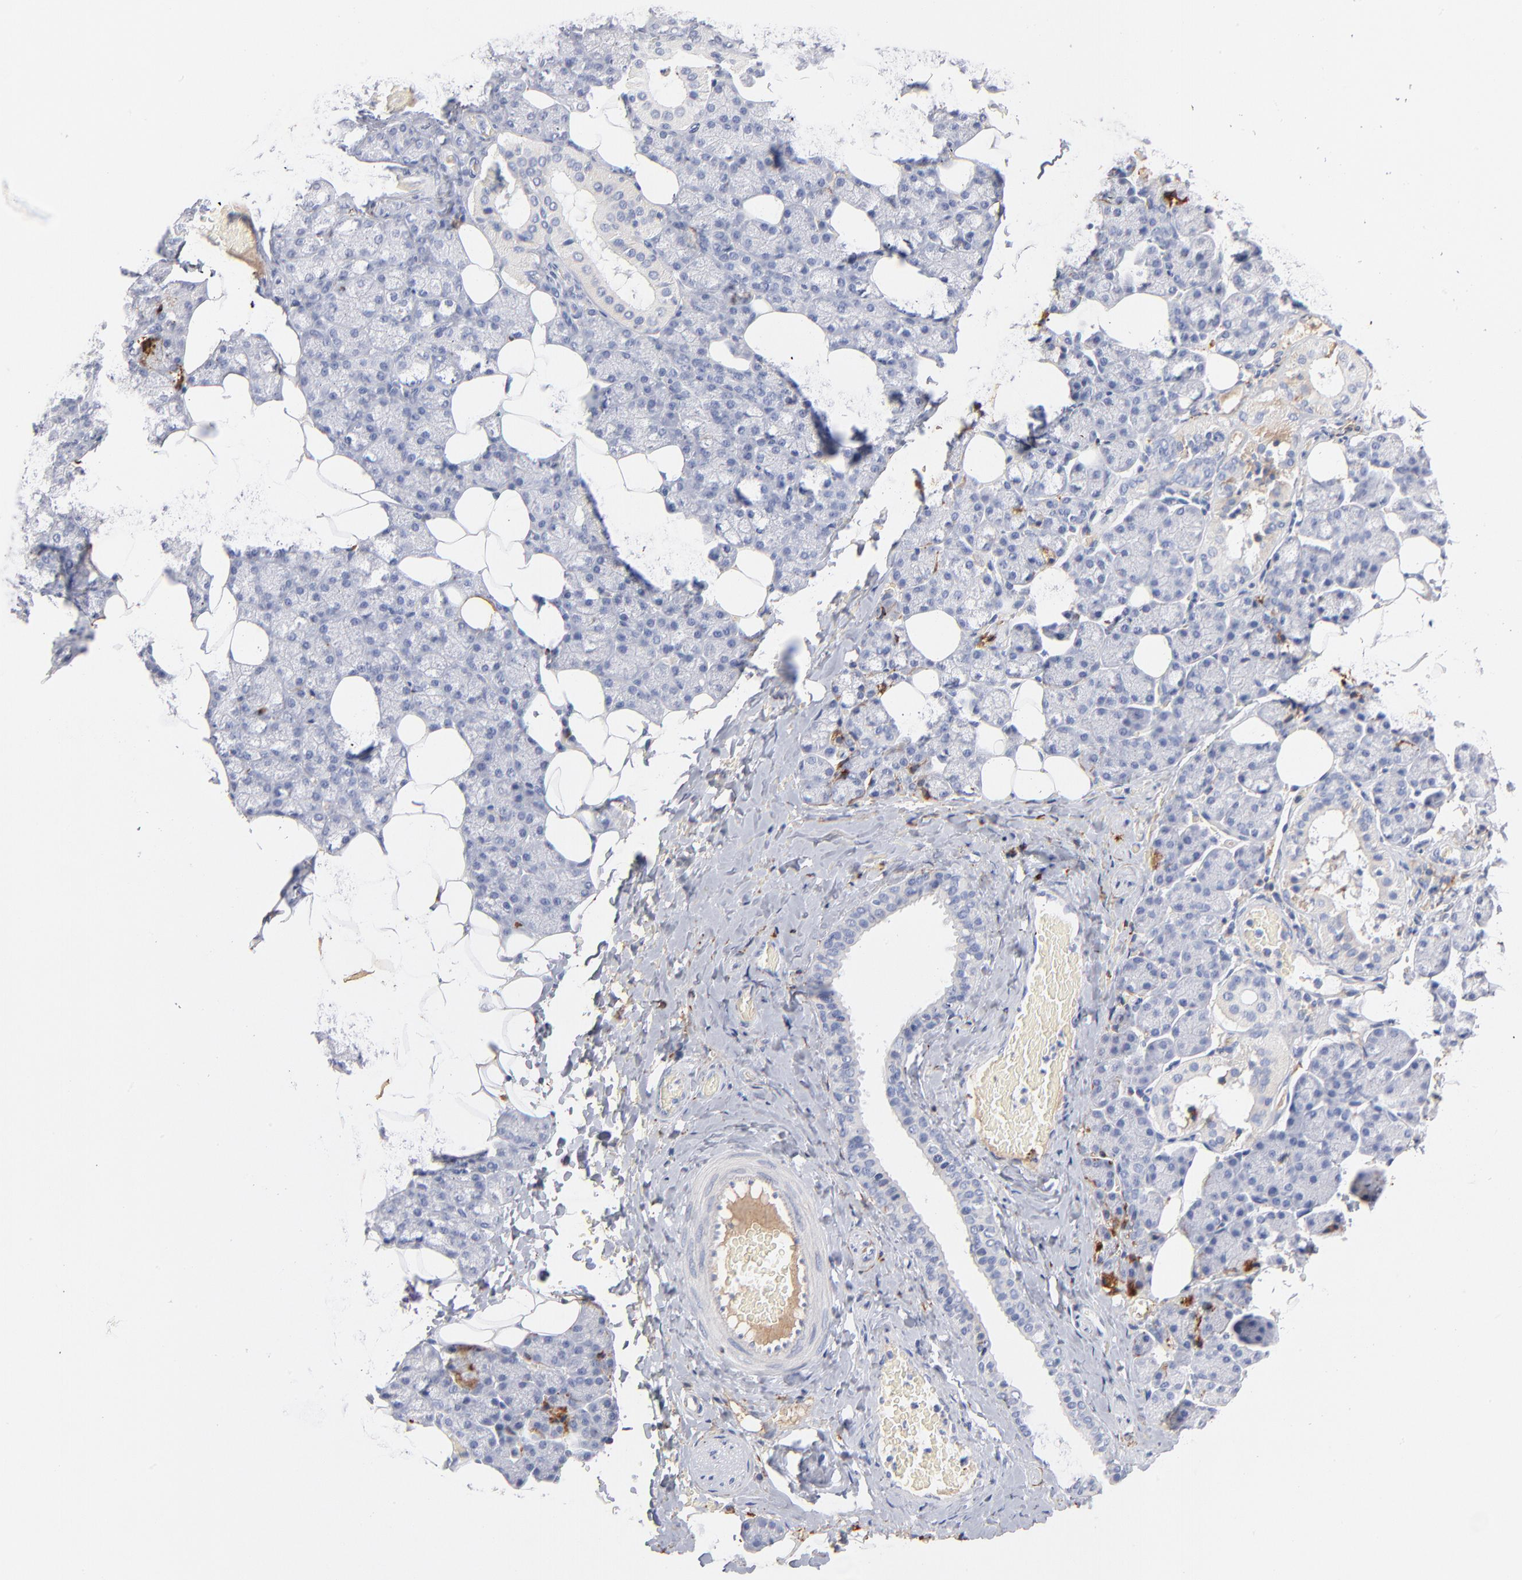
{"staining": {"intensity": "negative", "quantity": "none", "location": "none"}, "tissue": "salivary gland", "cell_type": "Glandular cells", "image_type": "normal", "snomed": [{"axis": "morphology", "description": "Normal tissue, NOS"}, {"axis": "topography", "description": "Lymph node"}, {"axis": "topography", "description": "Salivary gland"}], "caption": "An immunohistochemistry (IHC) photomicrograph of normal salivary gland is shown. There is no staining in glandular cells of salivary gland.", "gene": "APOH", "patient": {"sex": "male", "age": 8}}